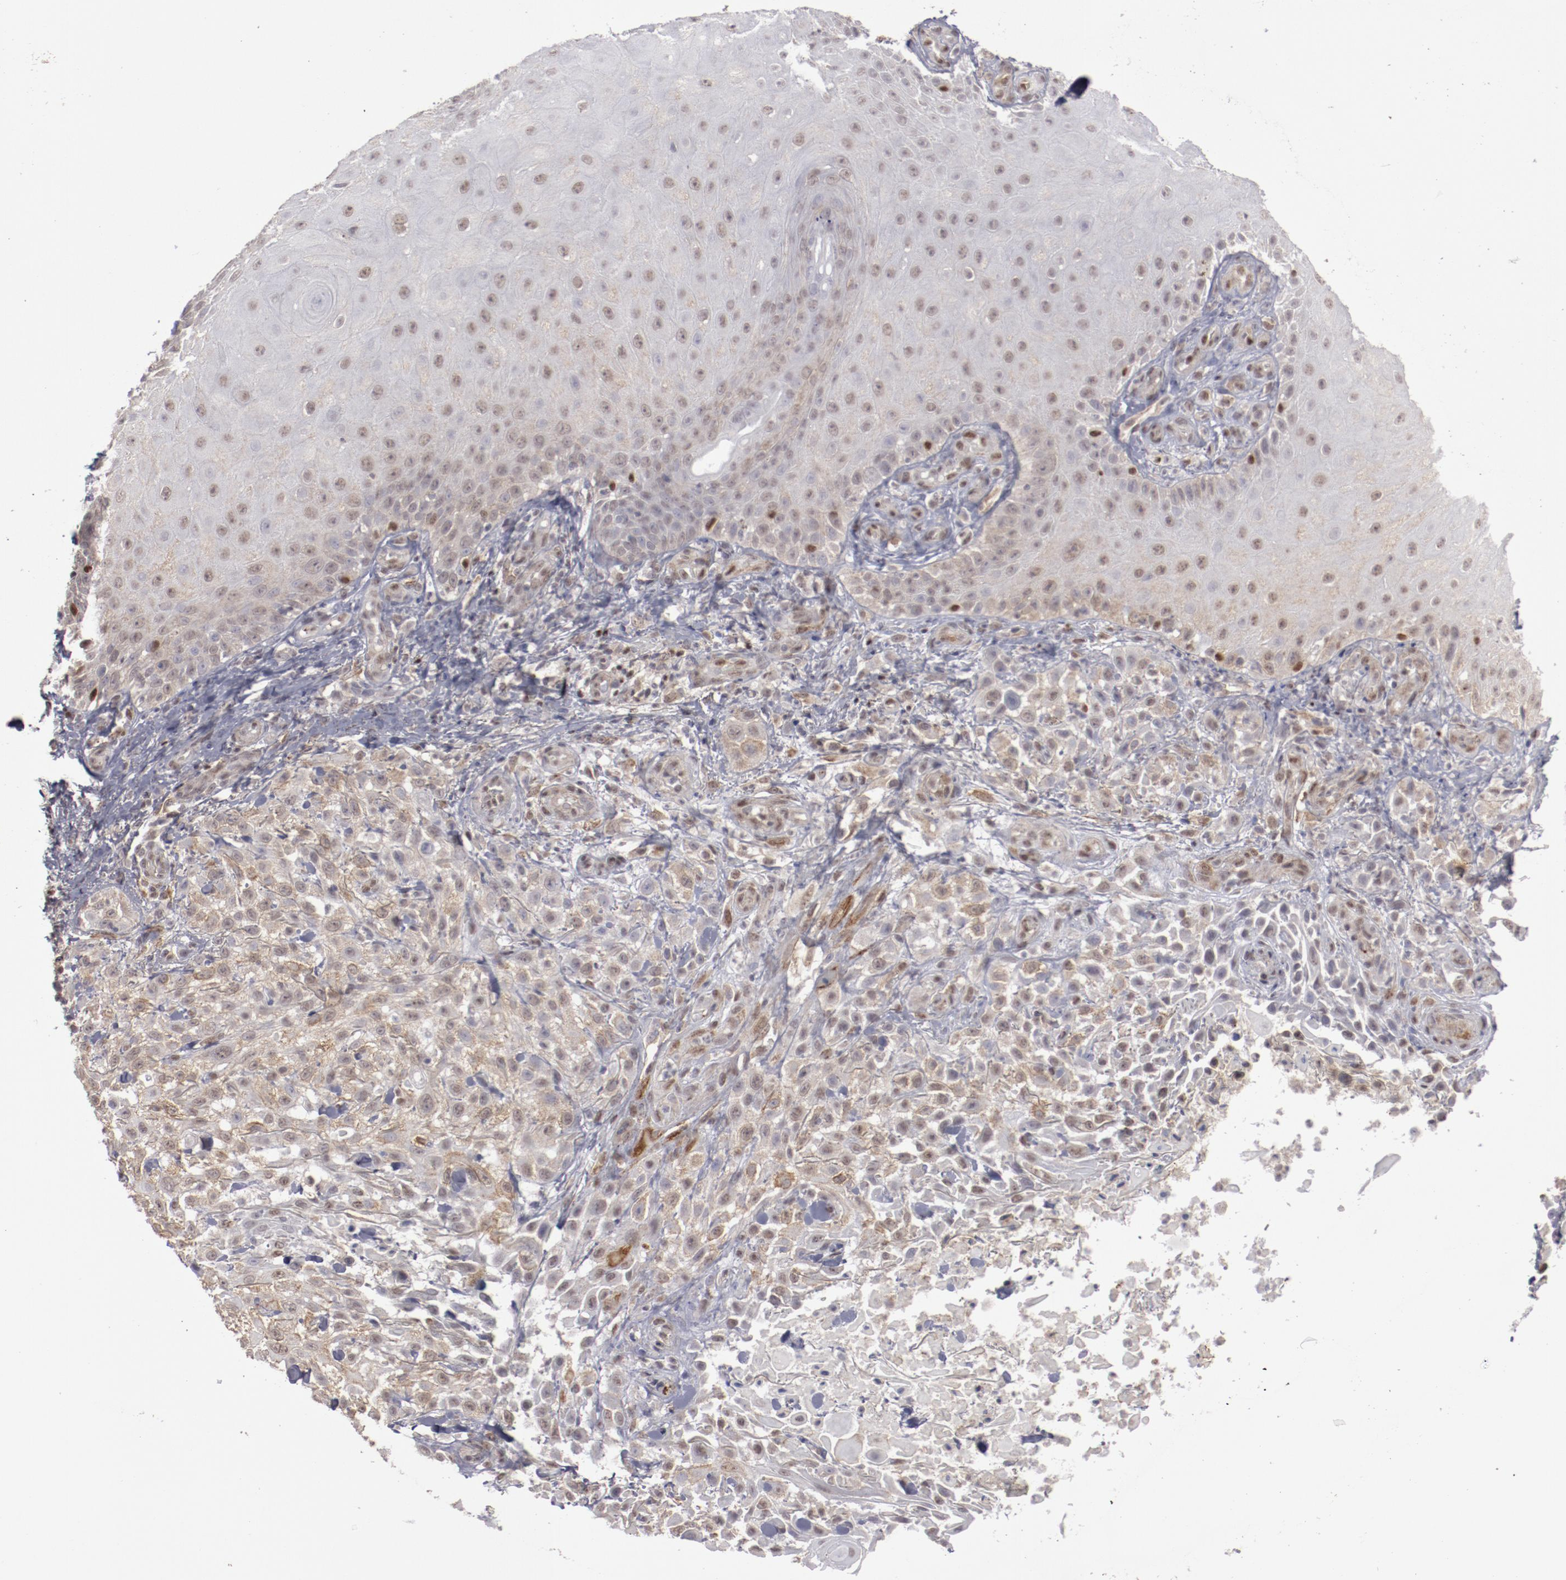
{"staining": {"intensity": "negative", "quantity": "none", "location": "none"}, "tissue": "skin cancer", "cell_type": "Tumor cells", "image_type": "cancer", "snomed": [{"axis": "morphology", "description": "Squamous cell carcinoma, NOS"}, {"axis": "topography", "description": "Skin"}], "caption": "Micrograph shows no protein expression in tumor cells of skin cancer (squamous cell carcinoma) tissue.", "gene": "LEF1", "patient": {"sex": "female", "age": 42}}